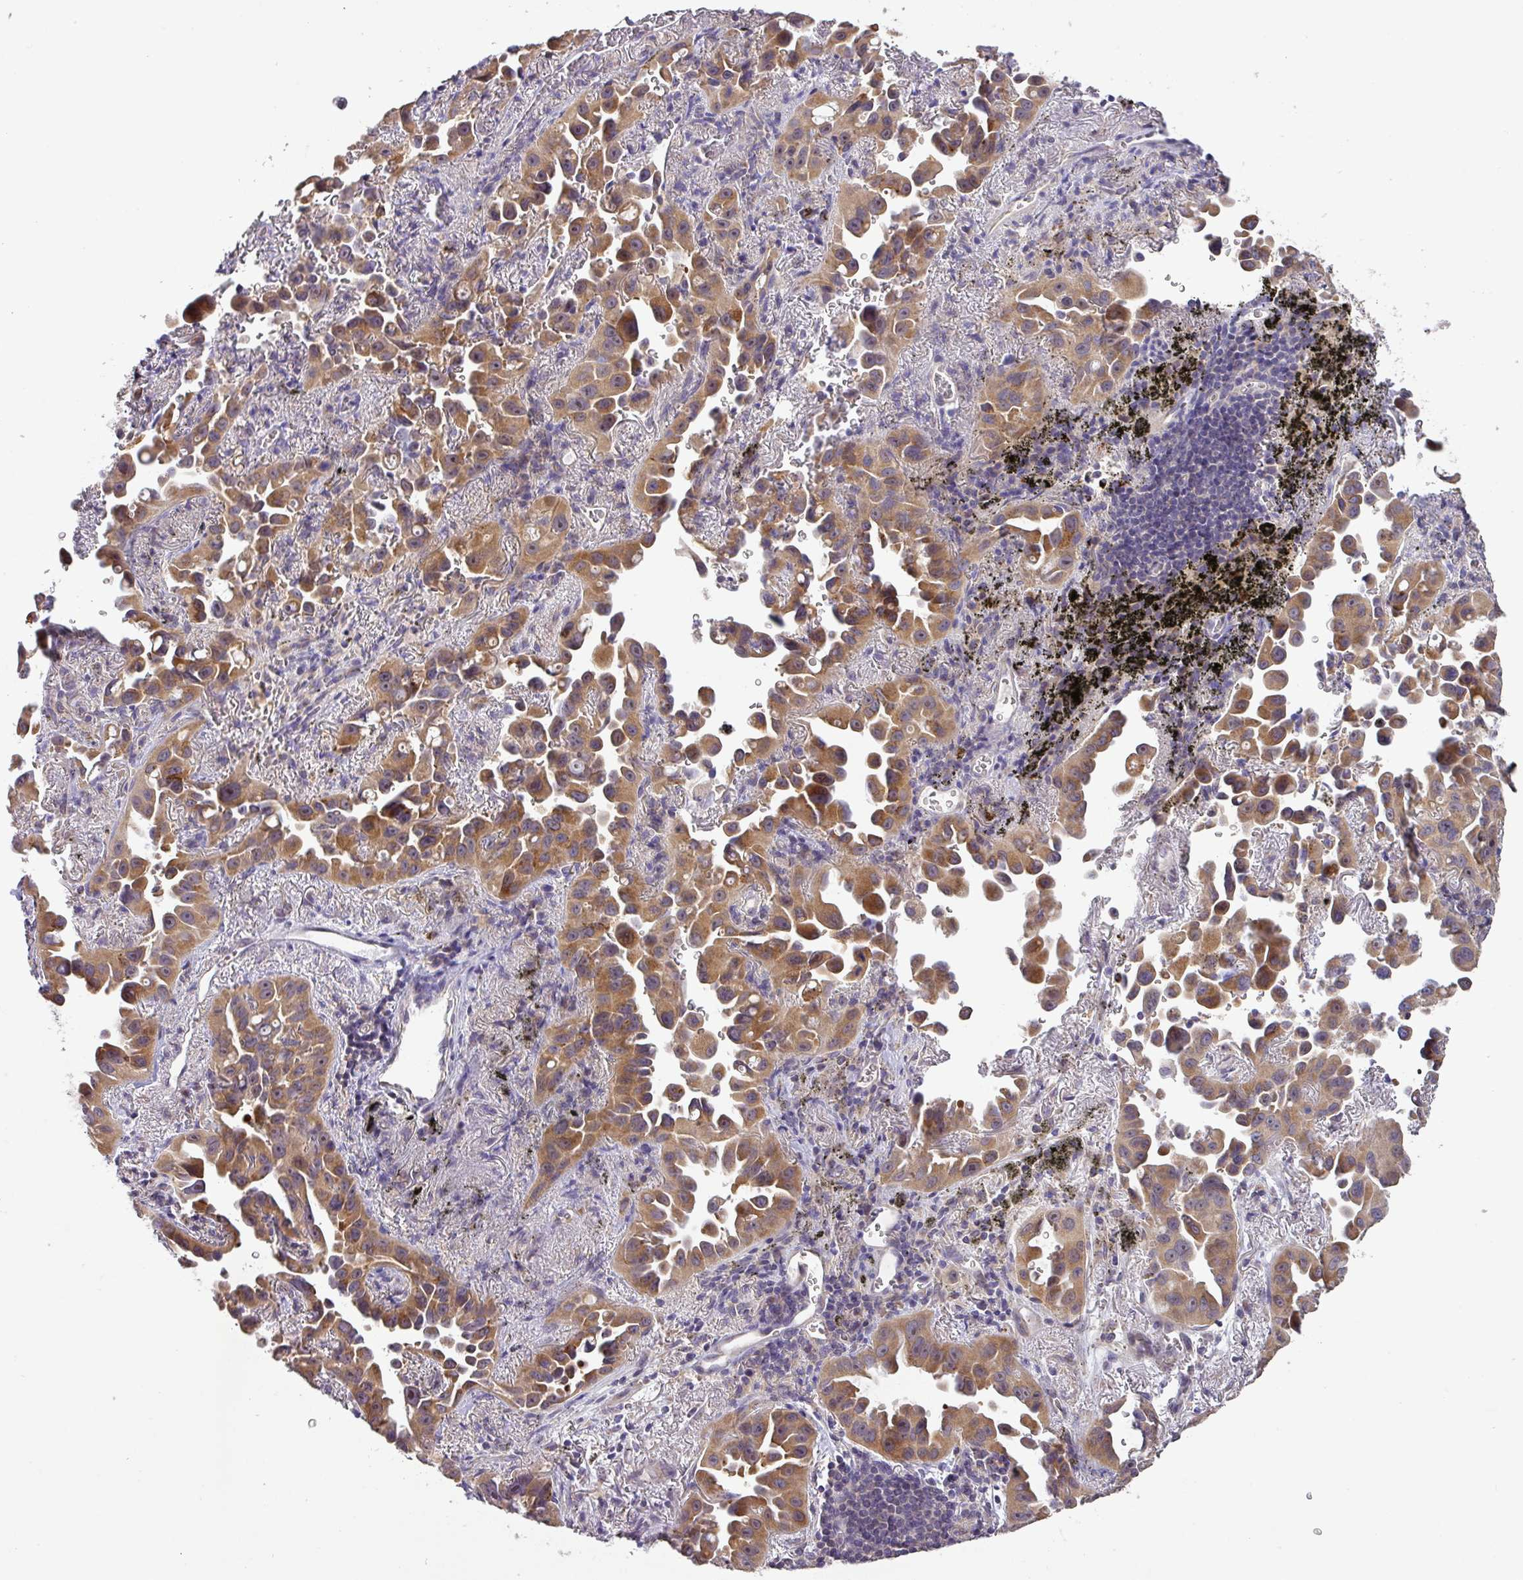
{"staining": {"intensity": "moderate", "quantity": ">75%", "location": "cytoplasmic/membranous"}, "tissue": "lung cancer", "cell_type": "Tumor cells", "image_type": "cancer", "snomed": [{"axis": "morphology", "description": "Adenocarcinoma, NOS"}, {"axis": "topography", "description": "Lung"}], "caption": "This is an image of IHC staining of adenocarcinoma (lung), which shows moderate staining in the cytoplasmic/membranous of tumor cells.", "gene": "GALNT12", "patient": {"sex": "male", "age": 68}}